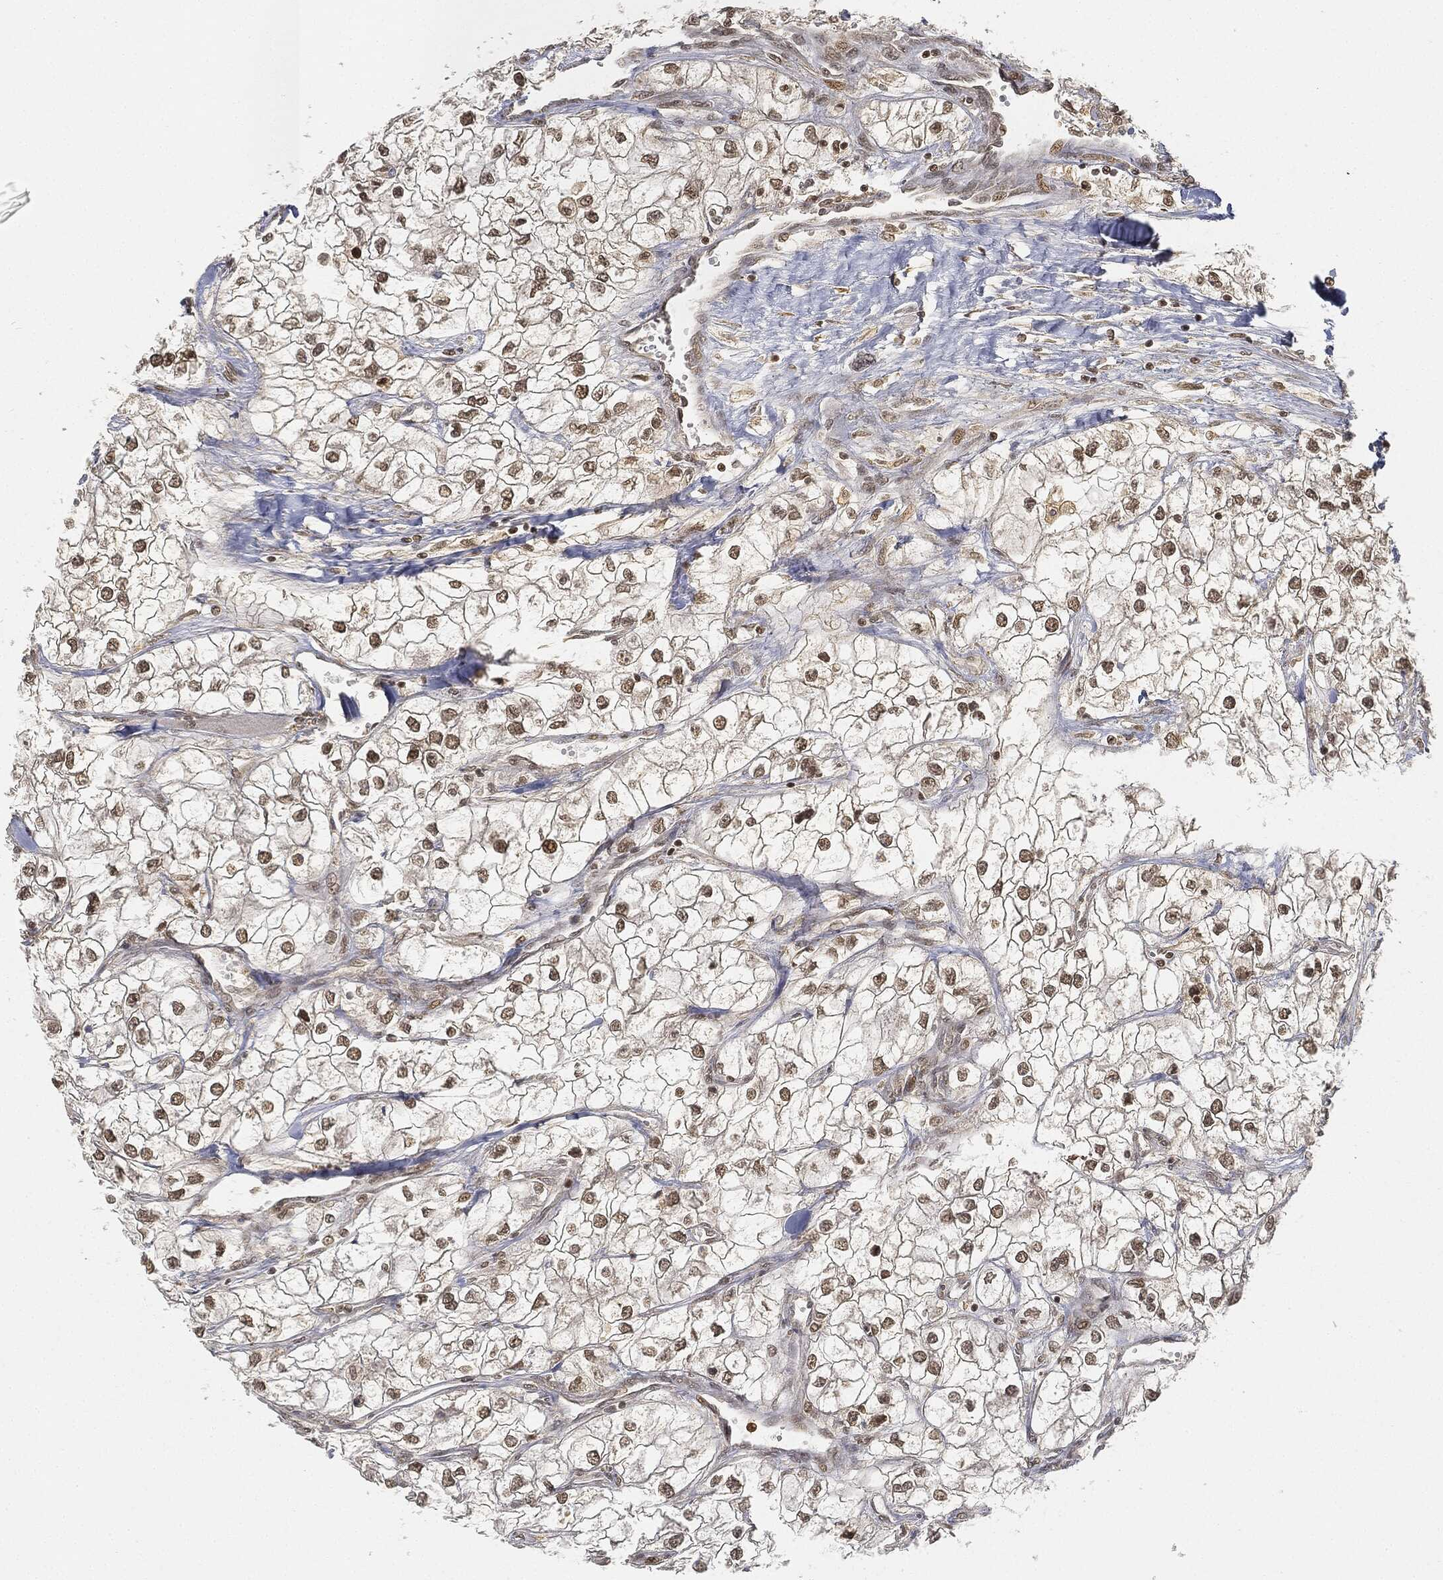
{"staining": {"intensity": "moderate", "quantity": "25%-75%", "location": "nuclear"}, "tissue": "renal cancer", "cell_type": "Tumor cells", "image_type": "cancer", "snomed": [{"axis": "morphology", "description": "Adenocarcinoma, NOS"}, {"axis": "topography", "description": "Kidney"}], "caption": "Renal cancer (adenocarcinoma) tissue reveals moderate nuclear staining in about 25%-75% of tumor cells, visualized by immunohistochemistry. Immunohistochemistry (ihc) stains the protein in brown and the nuclei are stained blue.", "gene": "CIB1", "patient": {"sex": "male", "age": 59}}